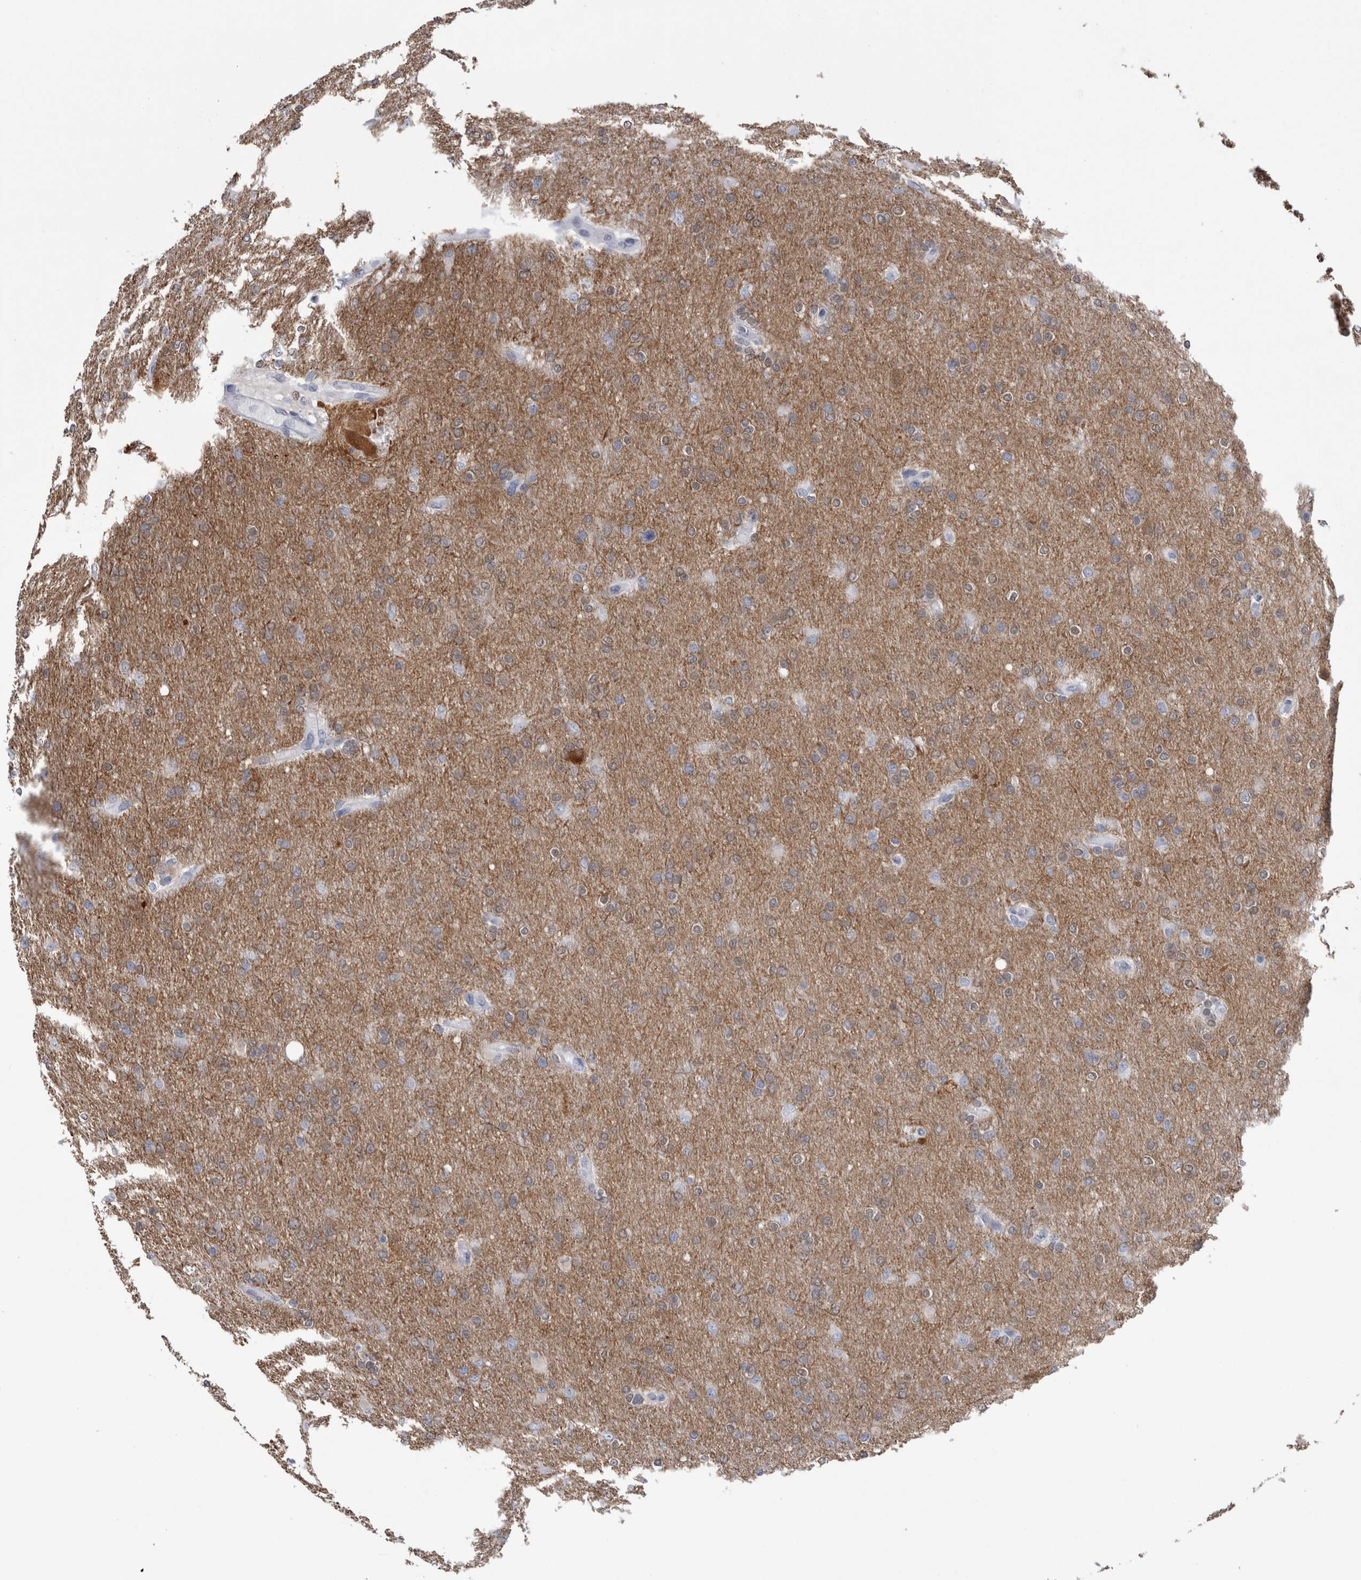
{"staining": {"intensity": "weak", "quantity": "25%-75%", "location": "cytoplasmic/membranous"}, "tissue": "glioma", "cell_type": "Tumor cells", "image_type": "cancer", "snomed": [{"axis": "morphology", "description": "Glioma, malignant, High grade"}, {"axis": "topography", "description": "Cerebral cortex"}], "caption": "An immunohistochemistry histopathology image of neoplastic tissue is shown. Protein staining in brown shows weak cytoplasmic/membranous positivity in malignant glioma (high-grade) within tumor cells. The protein of interest is stained brown, and the nuclei are stained in blue (DAB IHC with brightfield microscopy, high magnification).", "gene": "ACOT7", "patient": {"sex": "female", "age": 36}}